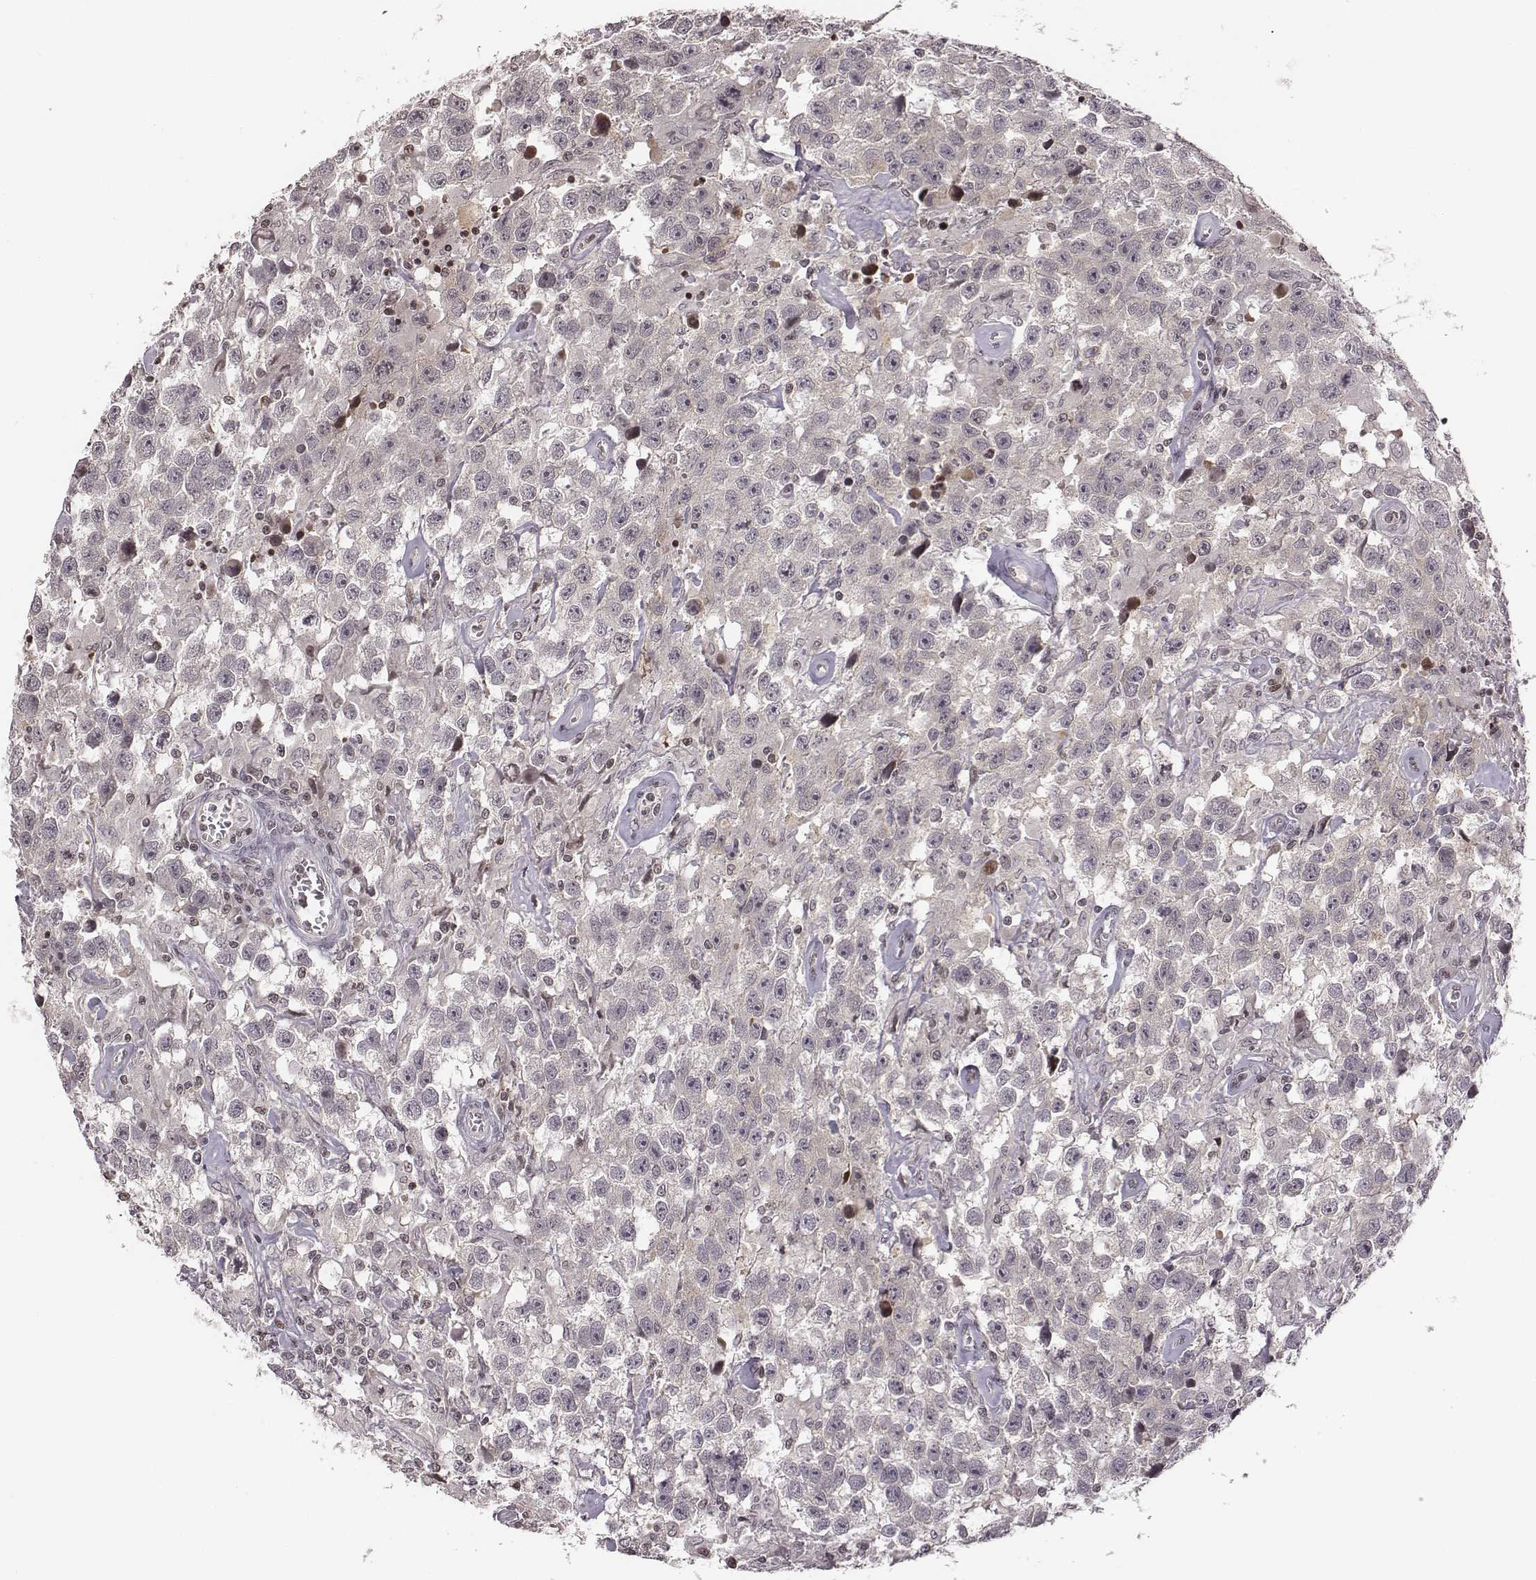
{"staining": {"intensity": "negative", "quantity": "none", "location": "none"}, "tissue": "testis cancer", "cell_type": "Tumor cells", "image_type": "cancer", "snomed": [{"axis": "morphology", "description": "Seminoma, NOS"}, {"axis": "topography", "description": "Testis"}], "caption": "Image shows no protein staining in tumor cells of testis cancer (seminoma) tissue.", "gene": "GRM4", "patient": {"sex": "male", "age": 43}}